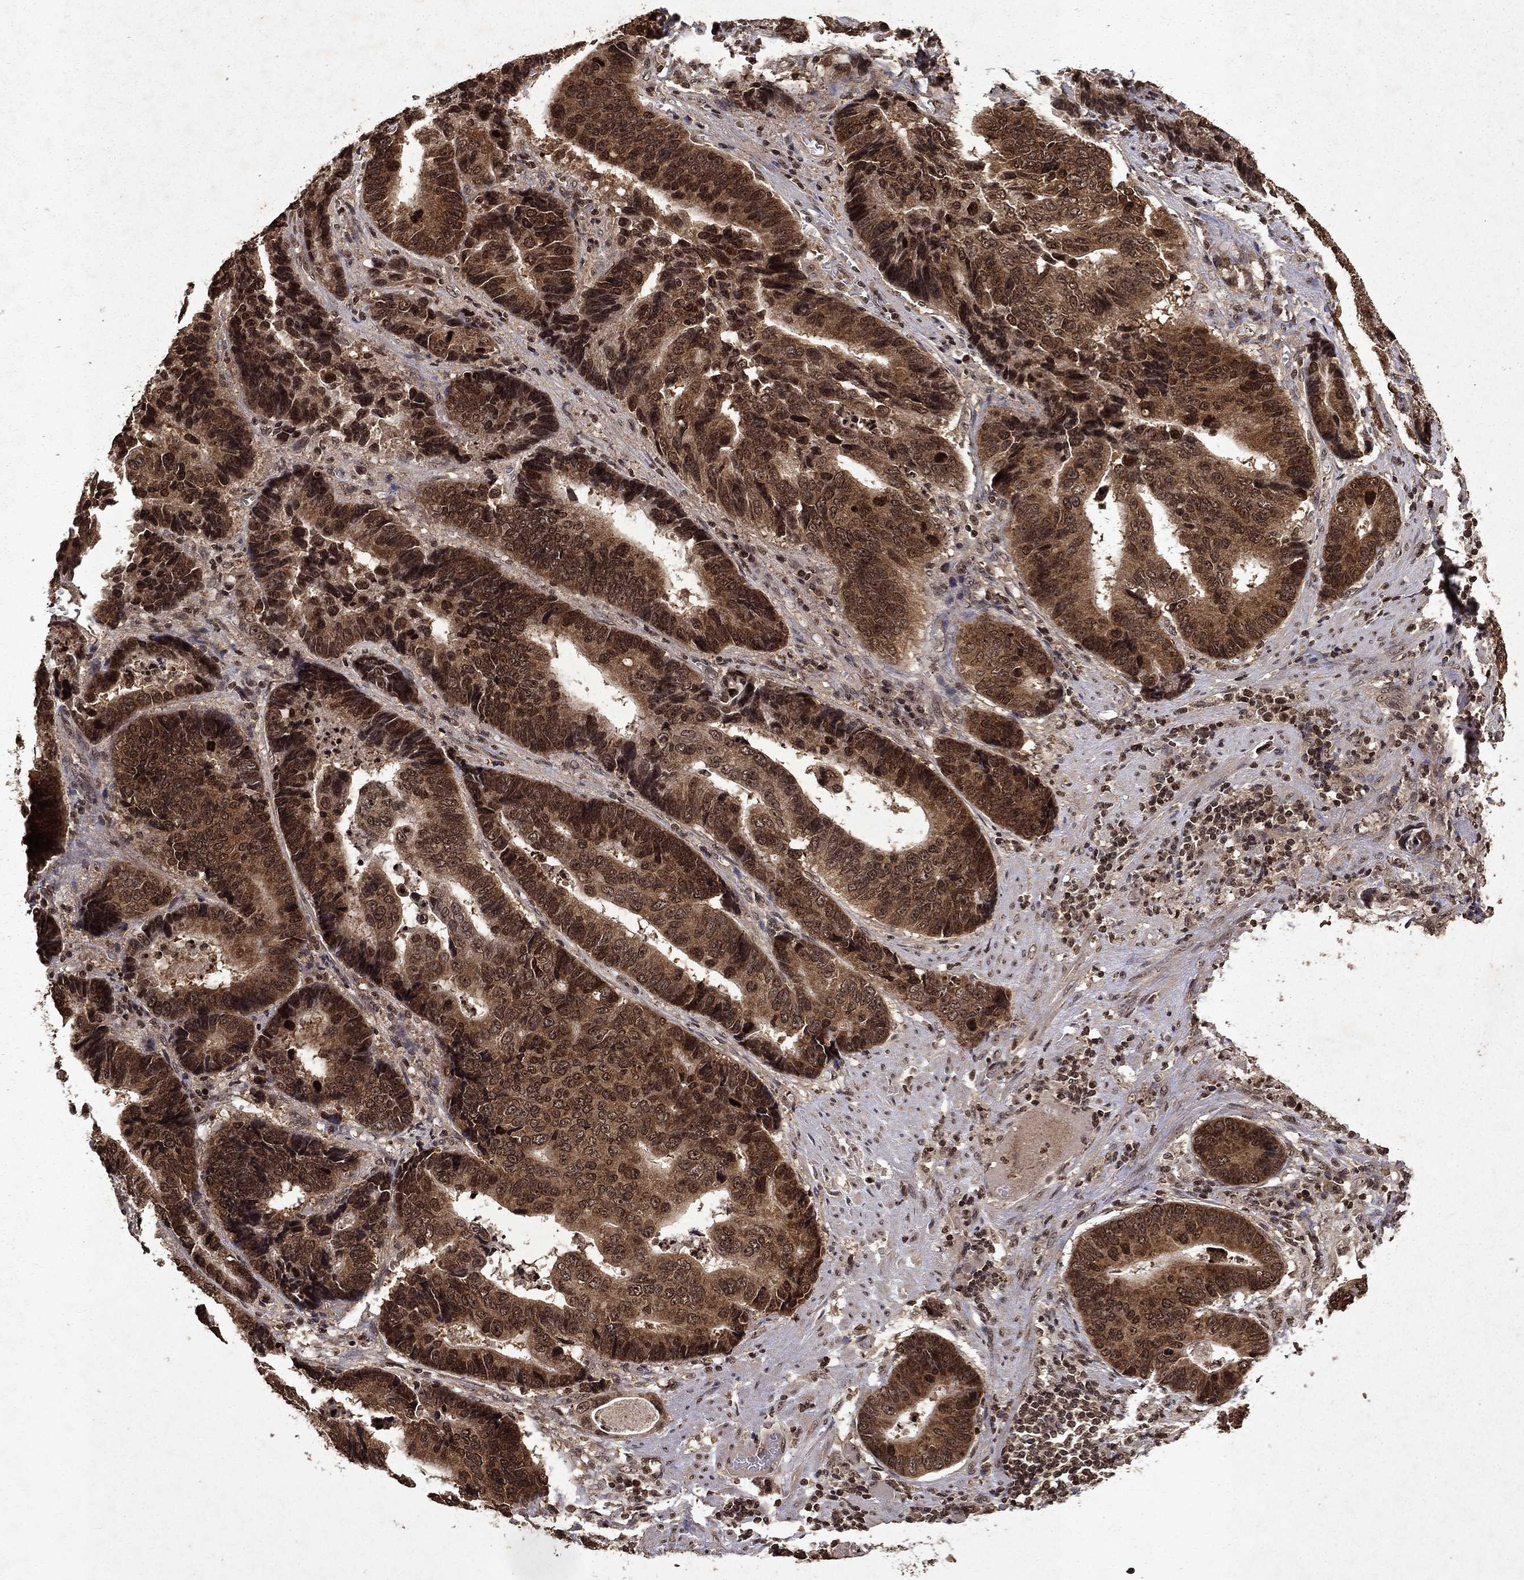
{"staining": {"intensity": "moderate", "quantity": ">75%", "location": "cytoplasmic/membranous,nuclear"}, "tissue": "stomach cancer", "cell_type": "Tumor cells", "image_type": "cancer", "snomed": [{"axis": "morphology", "description": "Adenocarcinoma, NOS"}, {"axis": "topography", "description": "Stomach"}], "caption": "Immunohistochemical staining of human stomach cancer (adenocarcinoma) shows medium levels of moderate cytoplasmic/membranous and nuclear protein expression in about >75% of tumor cells.", "gene": "PIN4", "patient": {"sex": "male", "age": 84}}